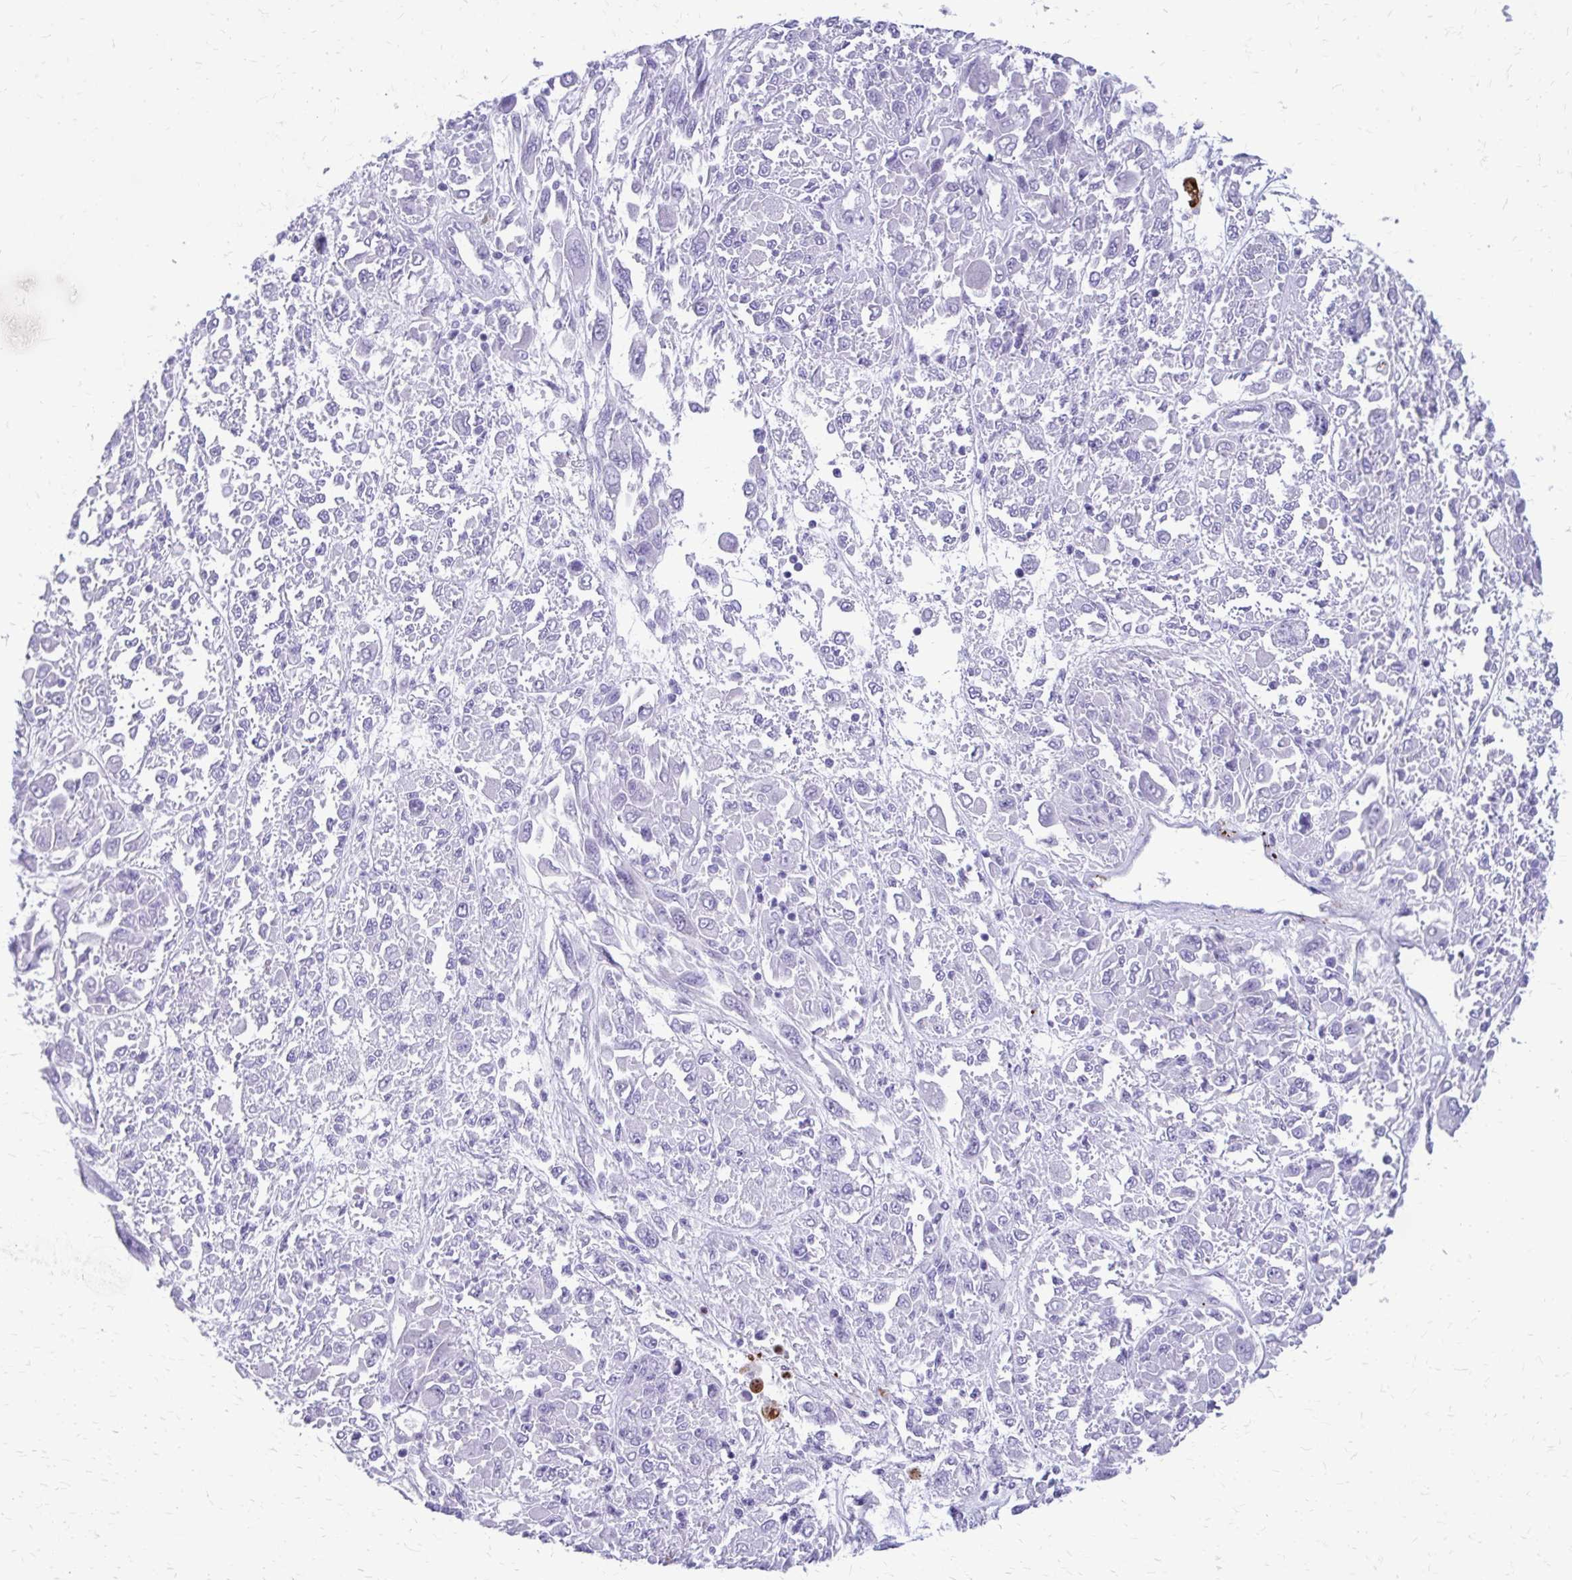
{"staining": {"intensity": "negative", "quantity": "none", "location": "none"}, "tissue": "melanoma", "cell_type": "Tumor cells", "image_type": "cancer", "snomed": [{"axis": "morphology", "description": "Malignant melanoma, NOS"}, {"axis": "topography", "description": "Skin"}], "caption": "Tumor cells show no significant staining in melanoma.", "gene": "SATL1", "patient": {"sex": "female", "age": 91}}